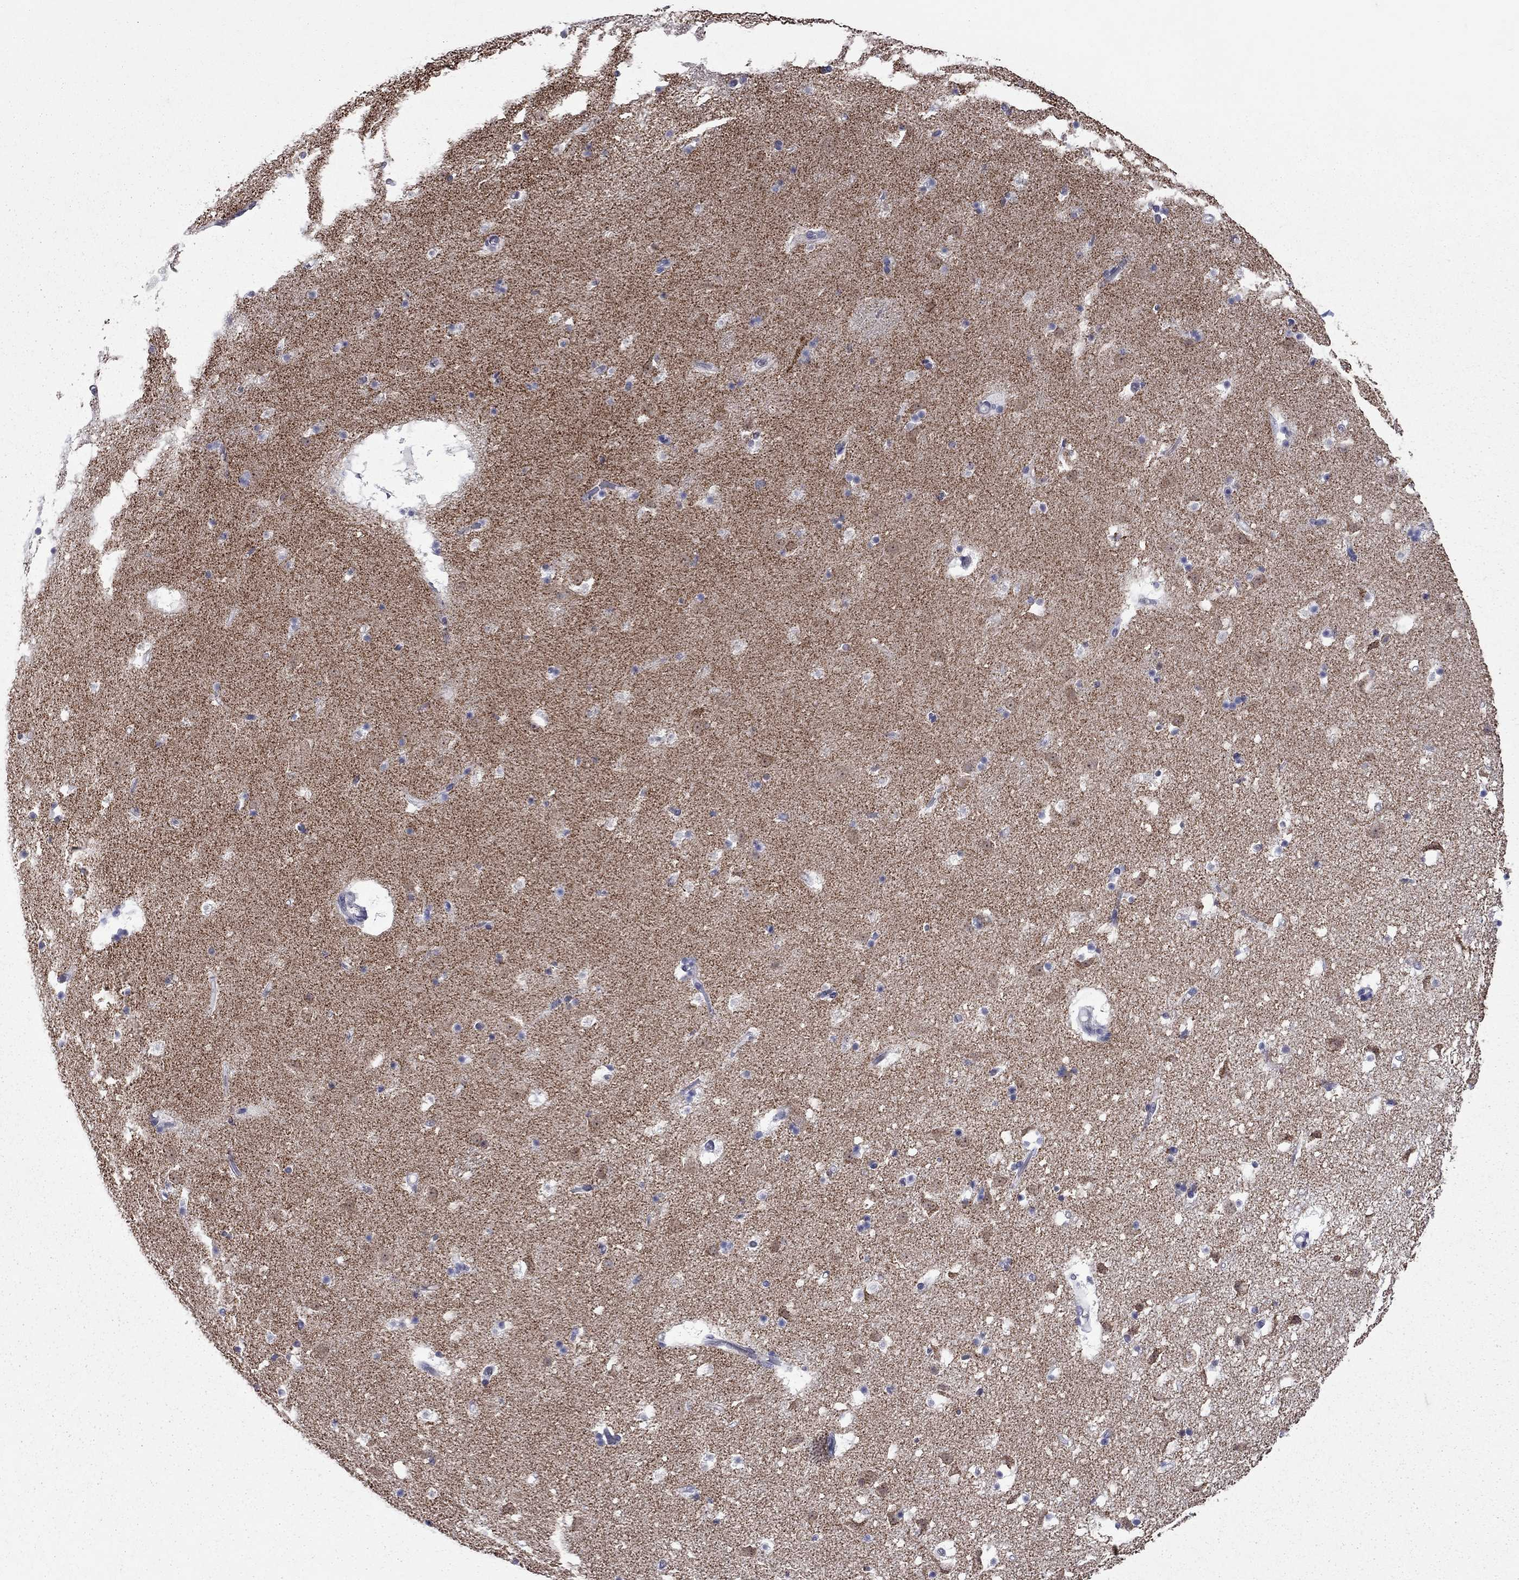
{"staining": {"intensity": "negative", "quantity": "none", "location": "none"}, "tissue": "caudate", "cell_type": "Glial cells", "image_type": "normal", "snomed": [{"axis": "morphology", "description": "Normal tissue, NOS"}, {"axis": "topography", "description": "Lateral ventricle wall"}], "caption": "Immunohistochemistry (IHC) of normal human caudate displays no positivity in glial cells.", "gene": "SHOC2", "patient": {"sex": "female", "age": 42}}